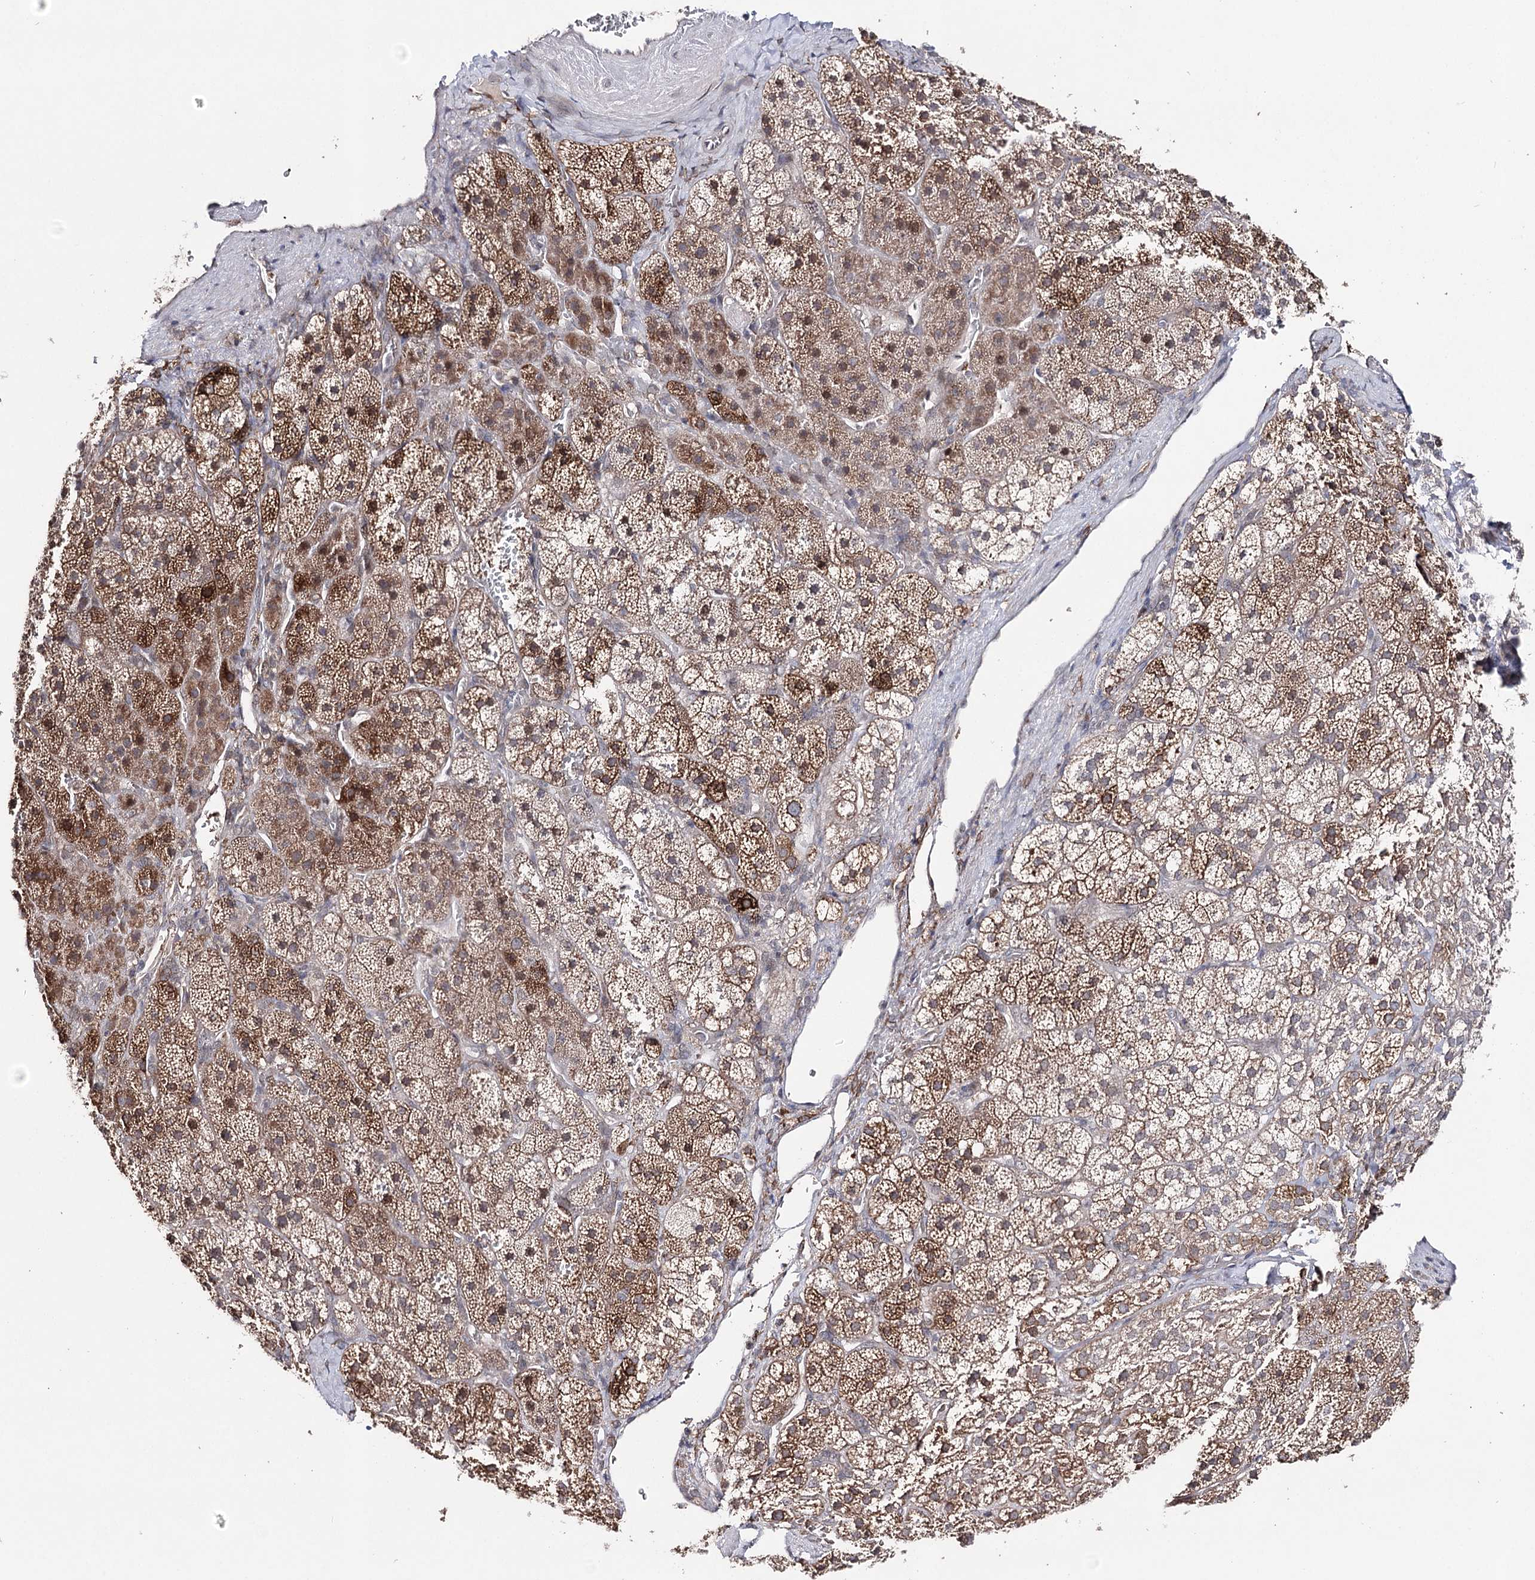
{"staining": {"intensity": "moderate", "quantity": "25%-75%", "location": "cytoplasmic/membranous"}, "tissue": "adrenal gland", "cell_type": "Glandular cells", "image_type": "normal", "snomed": [{"axis": "morphology", "description": "Normal tissue, NOS"}, {"axis": "topography", "description": "Adrenal gland"}], "caption": "Protein expression analysis of unremarkable adrenal gland demonstrates moderate cytoplasmic/membranous staining in approximately 25%-75% of glandular cells.", "gene": "HSD11B2", "patient": {"sex": "female", "age": 44}}